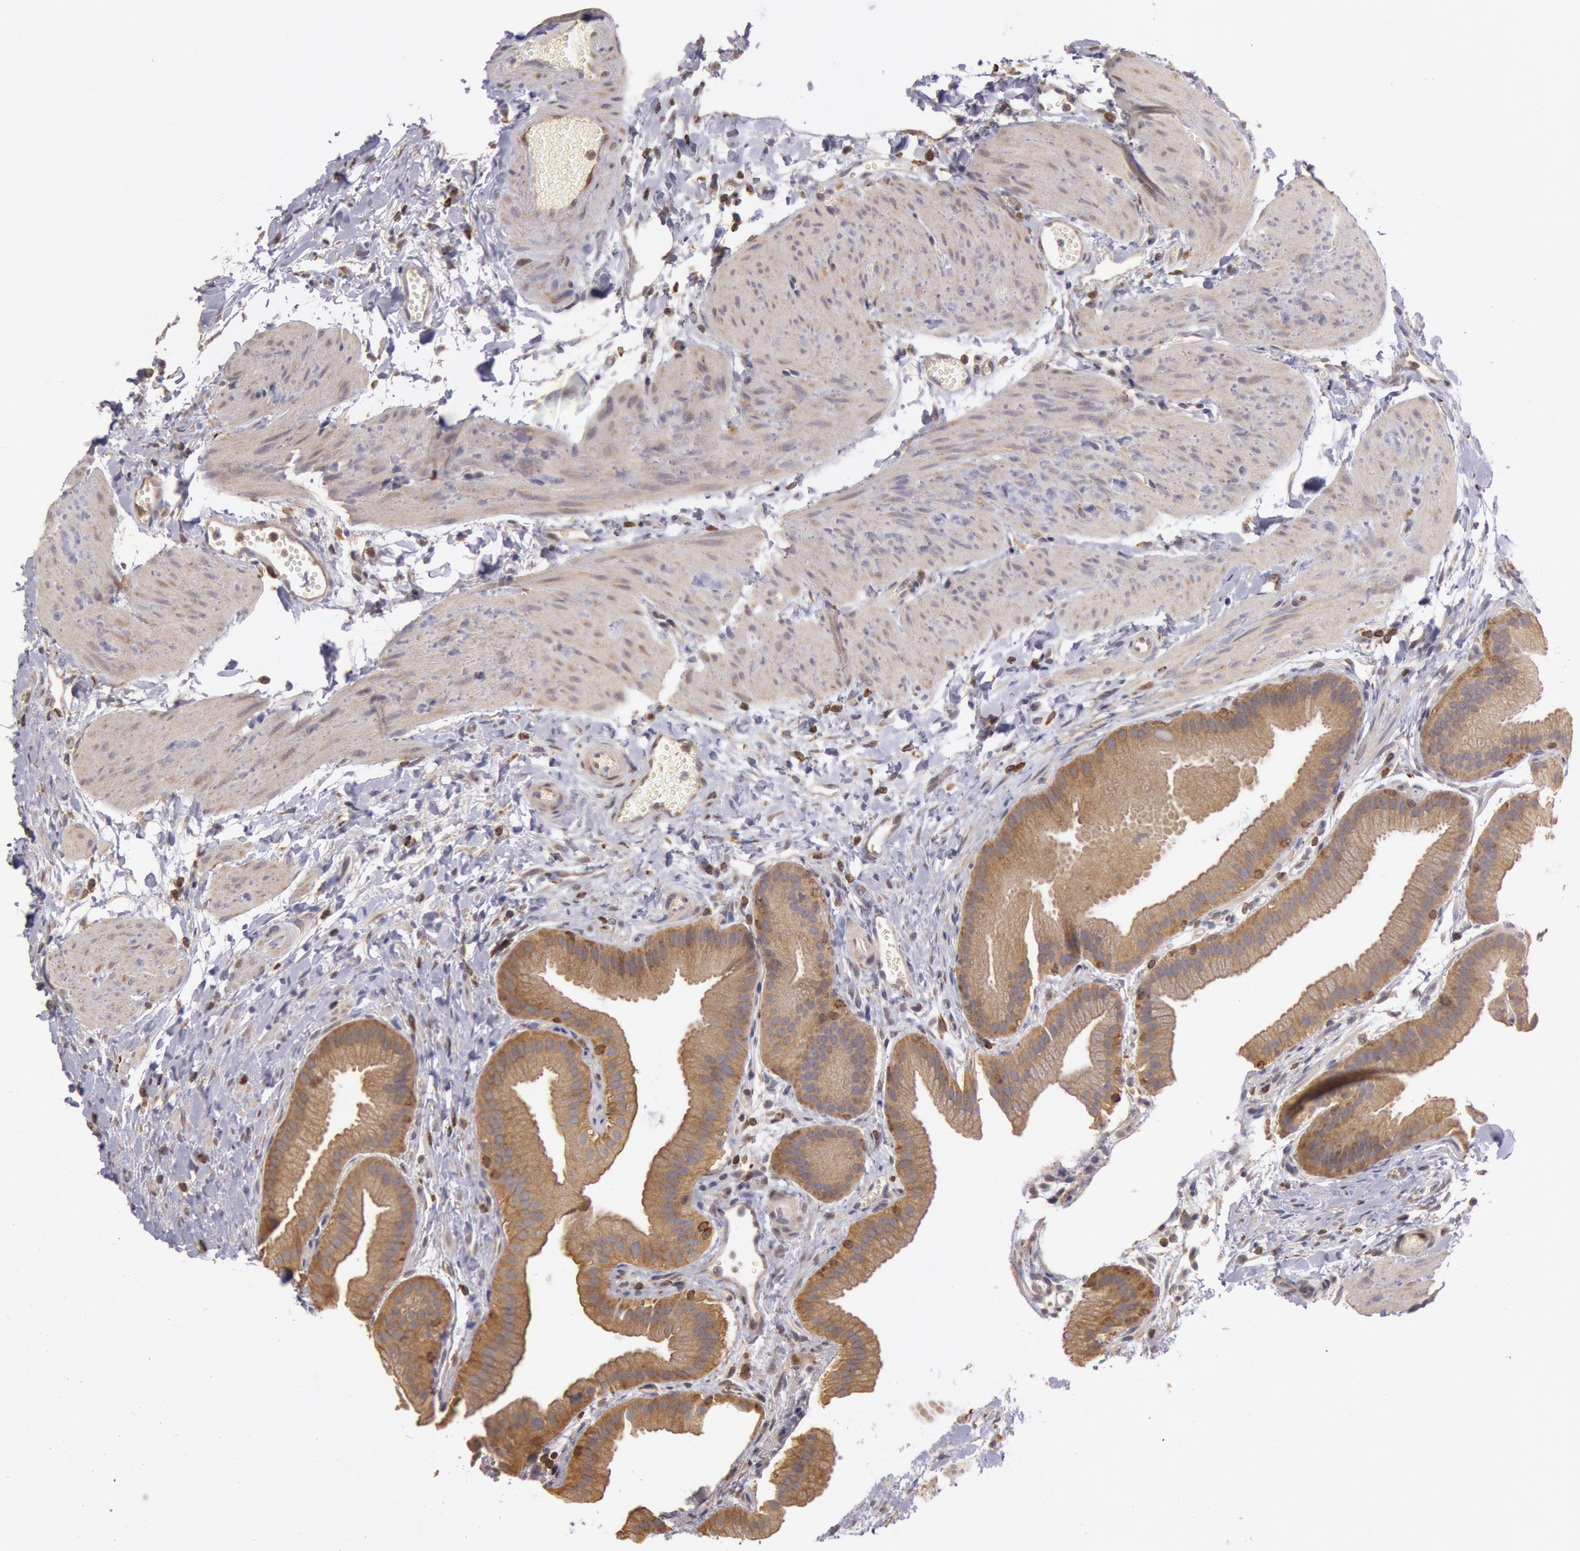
{"staining": {"intensity": "strong", "quantity": ">75%", "location": "cytoplasmic/membranous"}, "tissue": "gallbladder", "cell_type": "Glandular cells", "image_type": "normal", "snomed": [{"axis": "morphology", "description": "Normal tissue, NOS"}, {"axis": "topography", "description": "Gallbladder"}], "caption": "IHC (DAB (3,3'-diaminobenzidine)) staining of normal gallbladder reveals strong cytoplasmic/membranous protein positivity in about >75% of glandular cells.", "gene": "NMT2", "patient": {"sex": "female", "age": 63}}